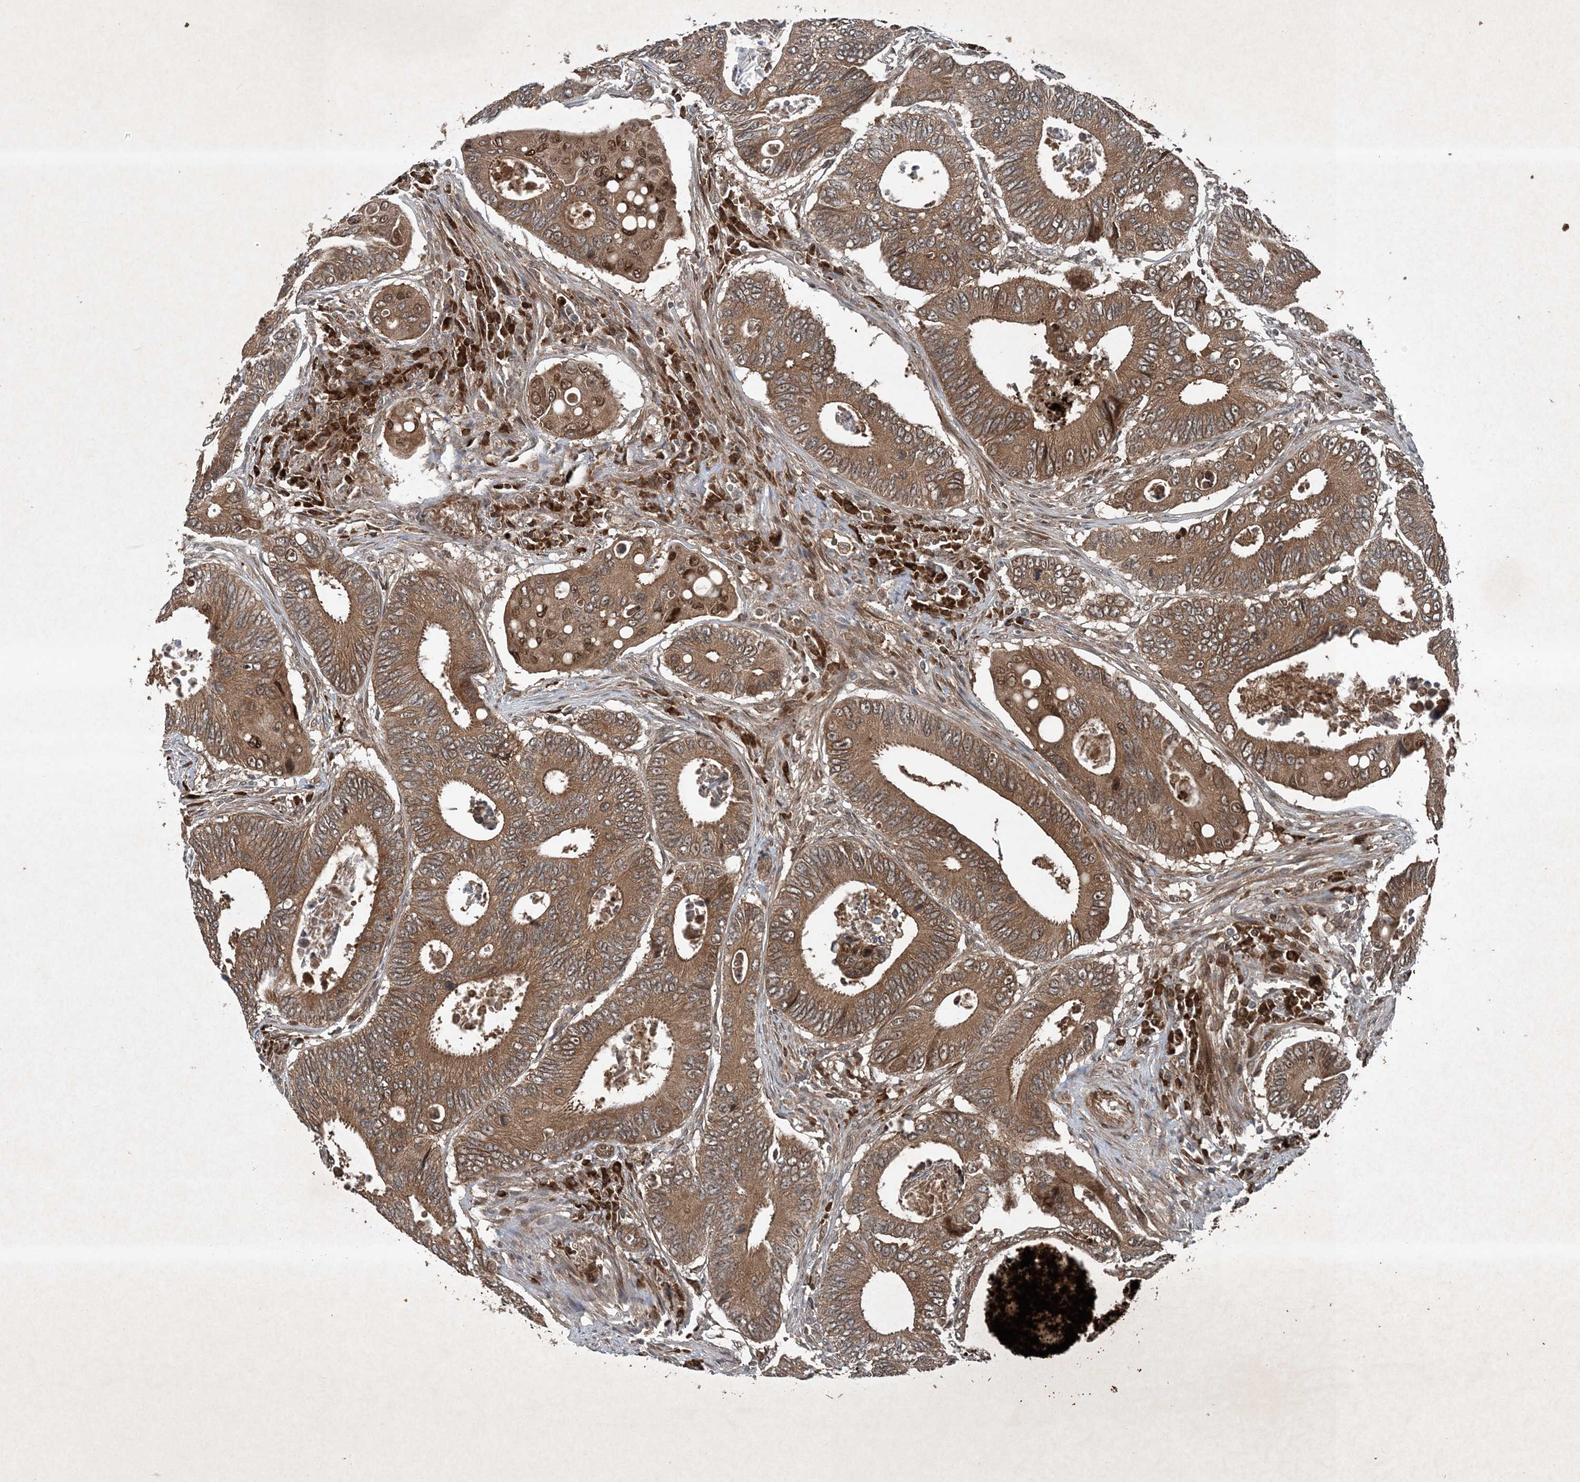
{"staining": {"intensity": "moderate", "quantity": ">75%", "location": "cytoplasmic/membranous,nuclear"}, "tissue": "colorectal cancer", "cell_type": "Tumor cells", "image_type": "cancer", "snomed": [{"axis": "morphology", "description": "Inflammation, NOS"}, {"axis": "morphology", "description": "Adenocarcinoma, NOS"}, {"axis": "topography", "description": "Colon"}], "caption": "Immunohistochemical staining of human colorectal adenocarcinoma reveals medium levels of moderate cytoplasmic/membranous and nuclear protein positivity in about >75% of tumor cells.", "gene": "GNG5", "patient": {"sex": "male", "age": 72}}